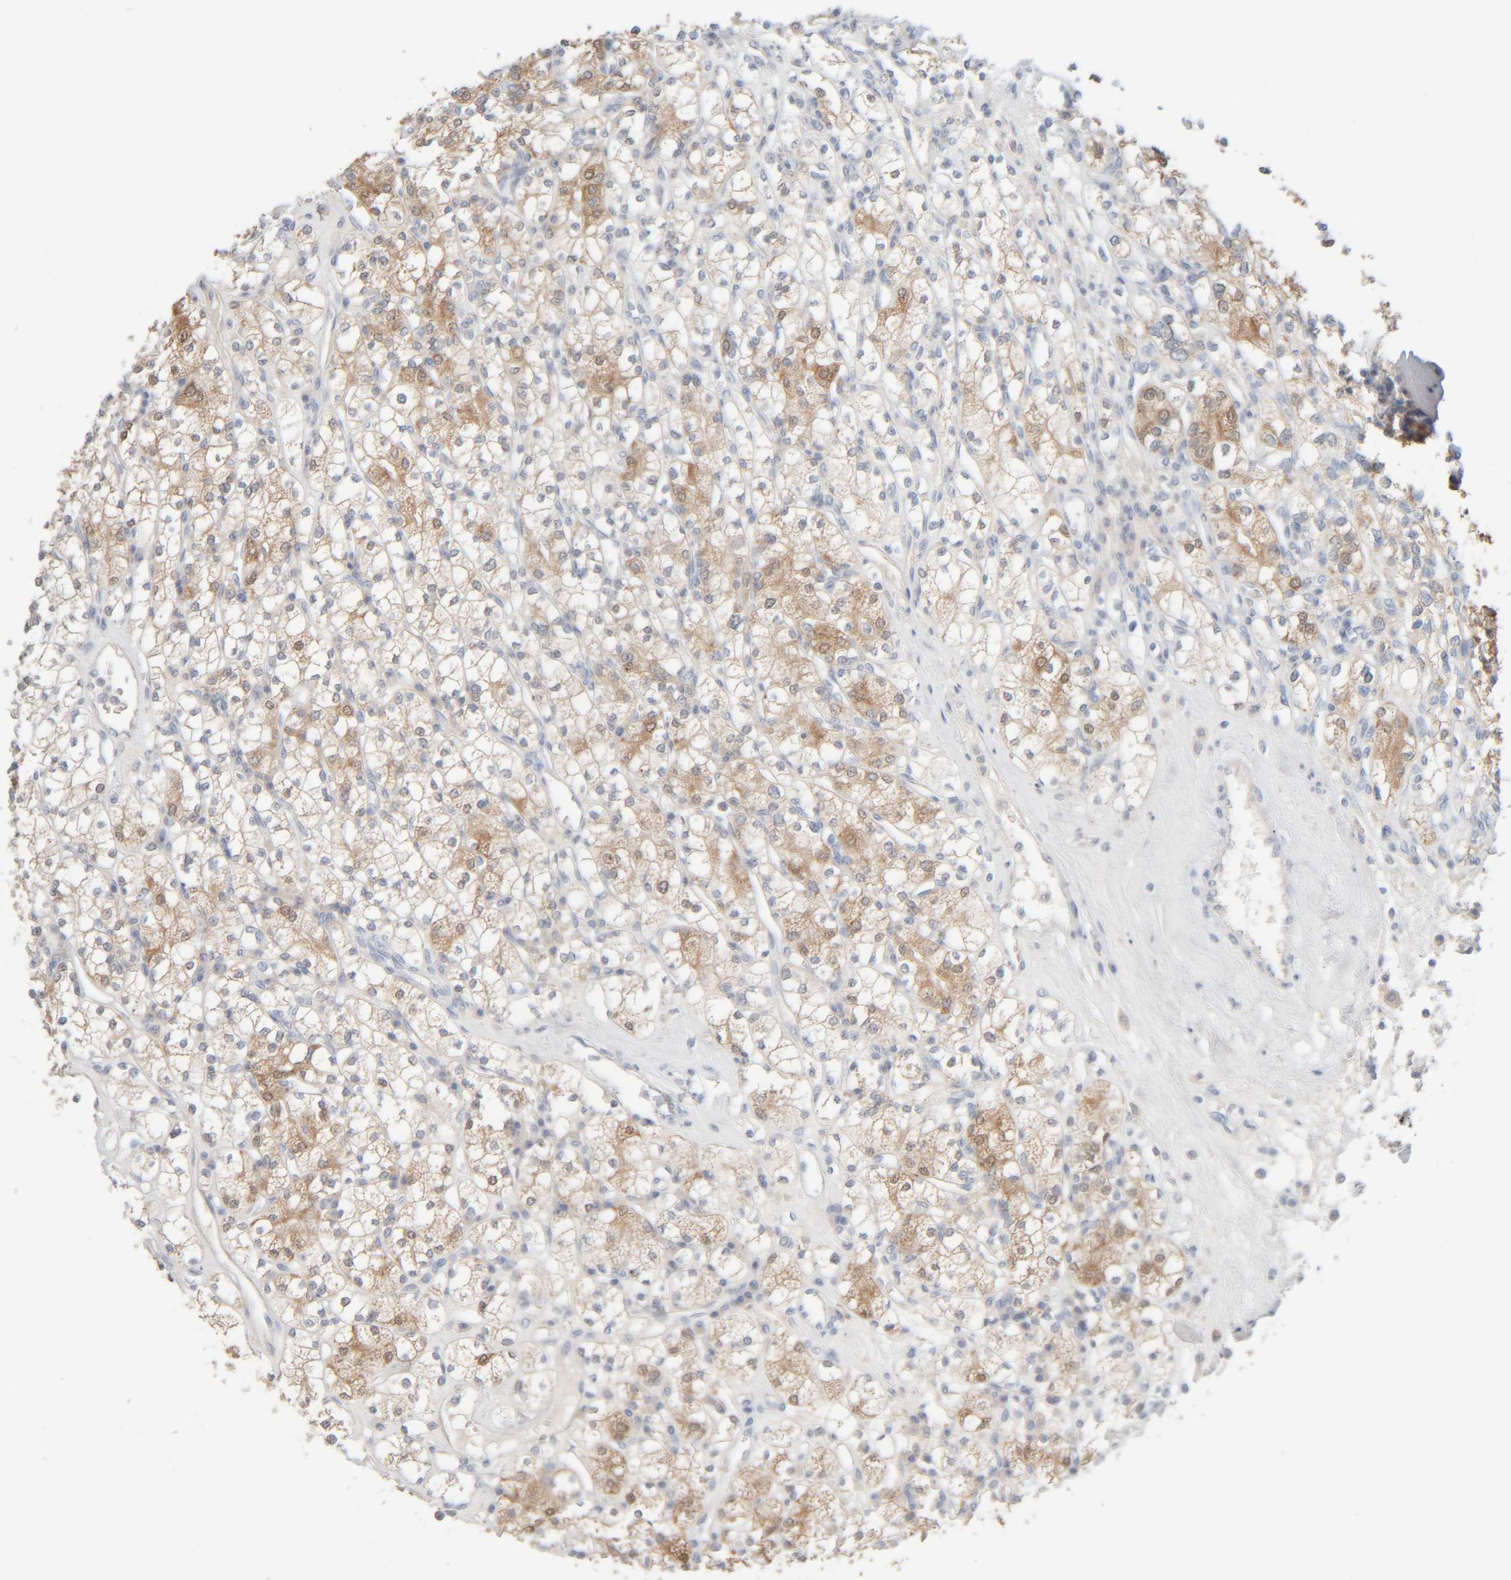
{"staining": {"intensity": "moderate", "quantity": "<25%", "location": "cytoplasmic/membranous,nuclear"}, "tissue": "renal cancer", "cell_type": "Tumor cells", "image_type": "cancer", "snomed": [{"axis": "morphology", "description": "Adenocarcinoma, NOS"}, {"axis": "topography", "description": "Kidney"}], "caption": "High-power microscopy captured an immunohistochemistry micrograph of renal adenocarcinoma, revealing moderate cytoplasmic/membranous and nuclear expression in about <25% of tumor cells. (Stains: DAB (3,3'-diaminobenzidine) in brown, nuclei in blue, Microscopy: brightfield microscopy at high magnification).", "gene": "RIDA", "patient": {"sex": "male", "age": 77}}